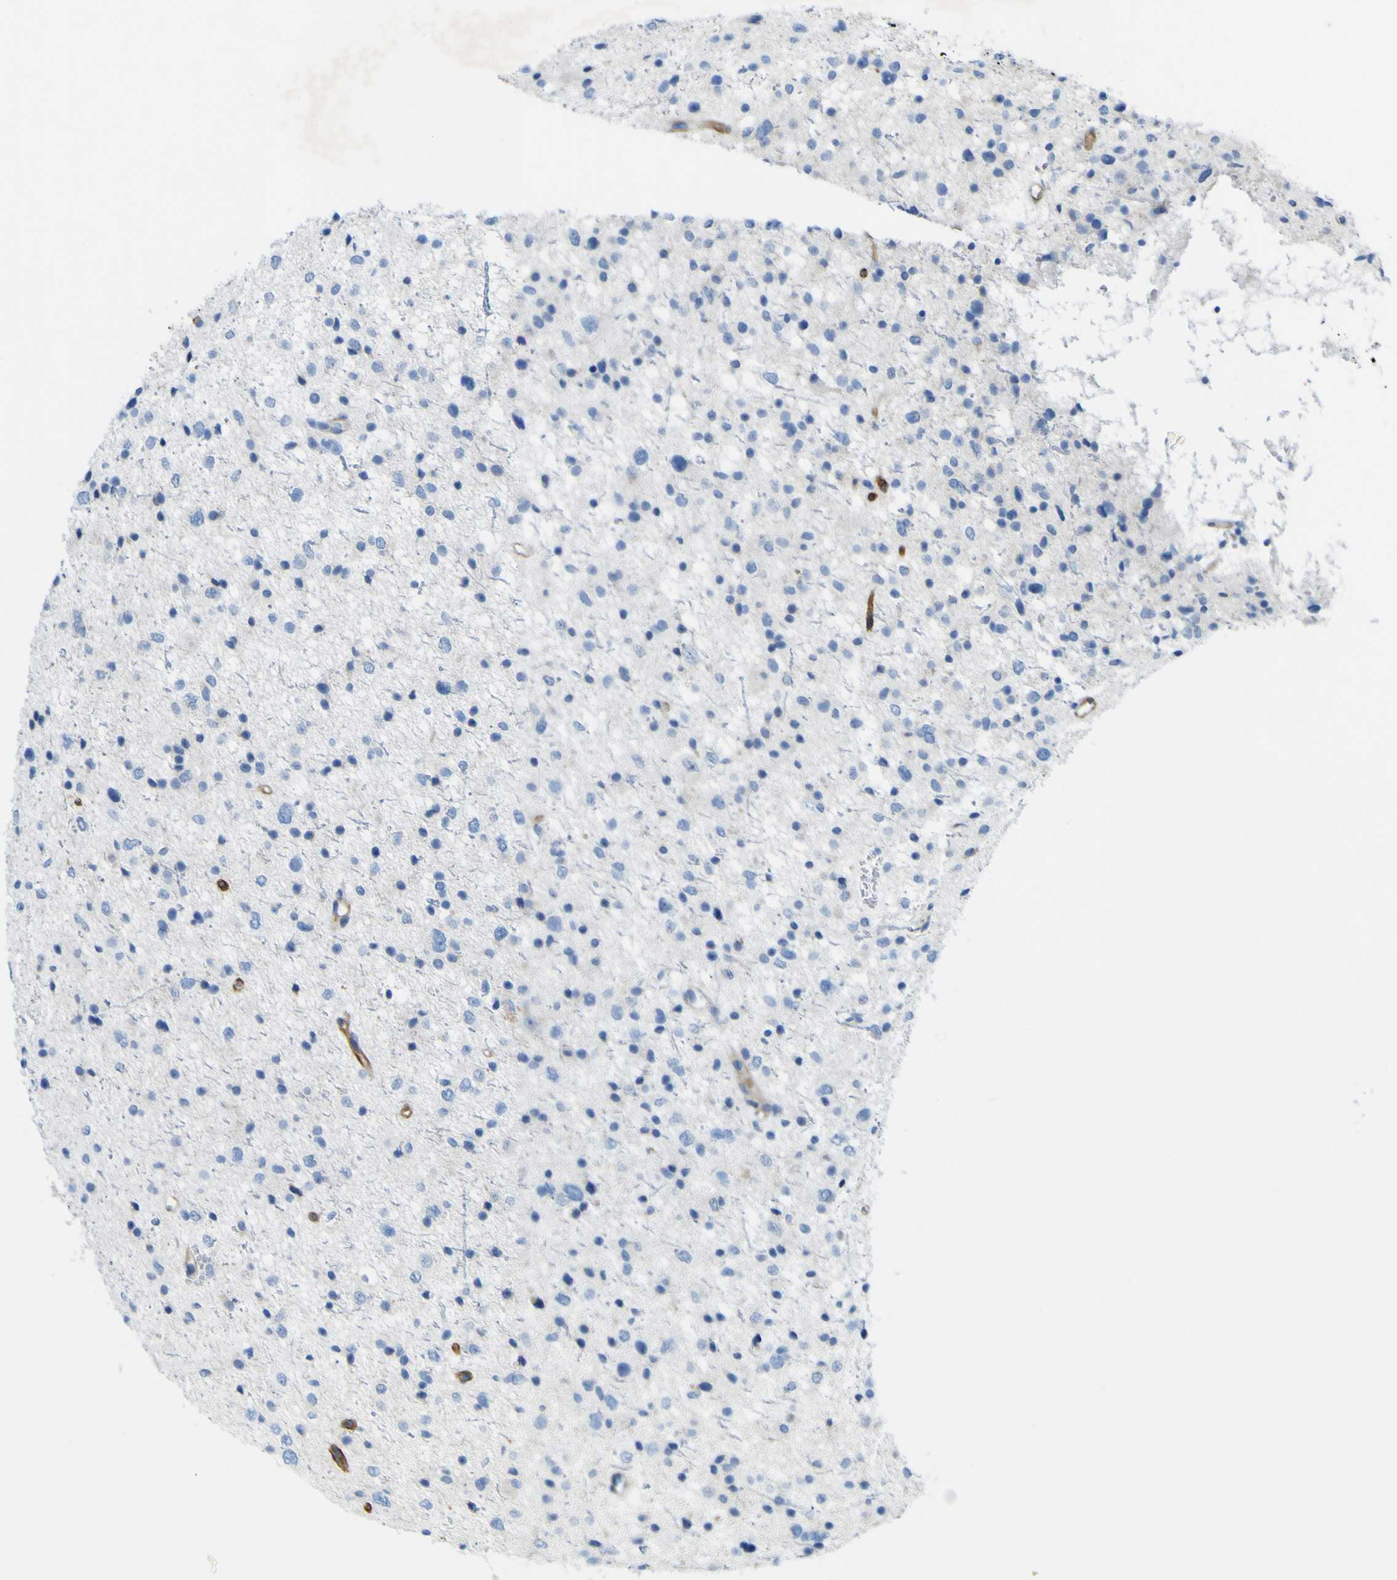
{"staining": {"intensity": "negative", "quantity": "none", "location": "none"}, "tissue": "glioma", "cell_type": "Tumor cells", "image_type": "cancer", "snomed": [{"axis": "morphology", "description": "Glioma, malignant, Low grade"}, {"axis": "topography", "description": "Brain"}], "caption": "Immunohistochemistry of malignant low-grade glioma demonstrates no expression in tumor cells.", "gene": "CD93", "patient": {"sex": "female", "age": 37}}